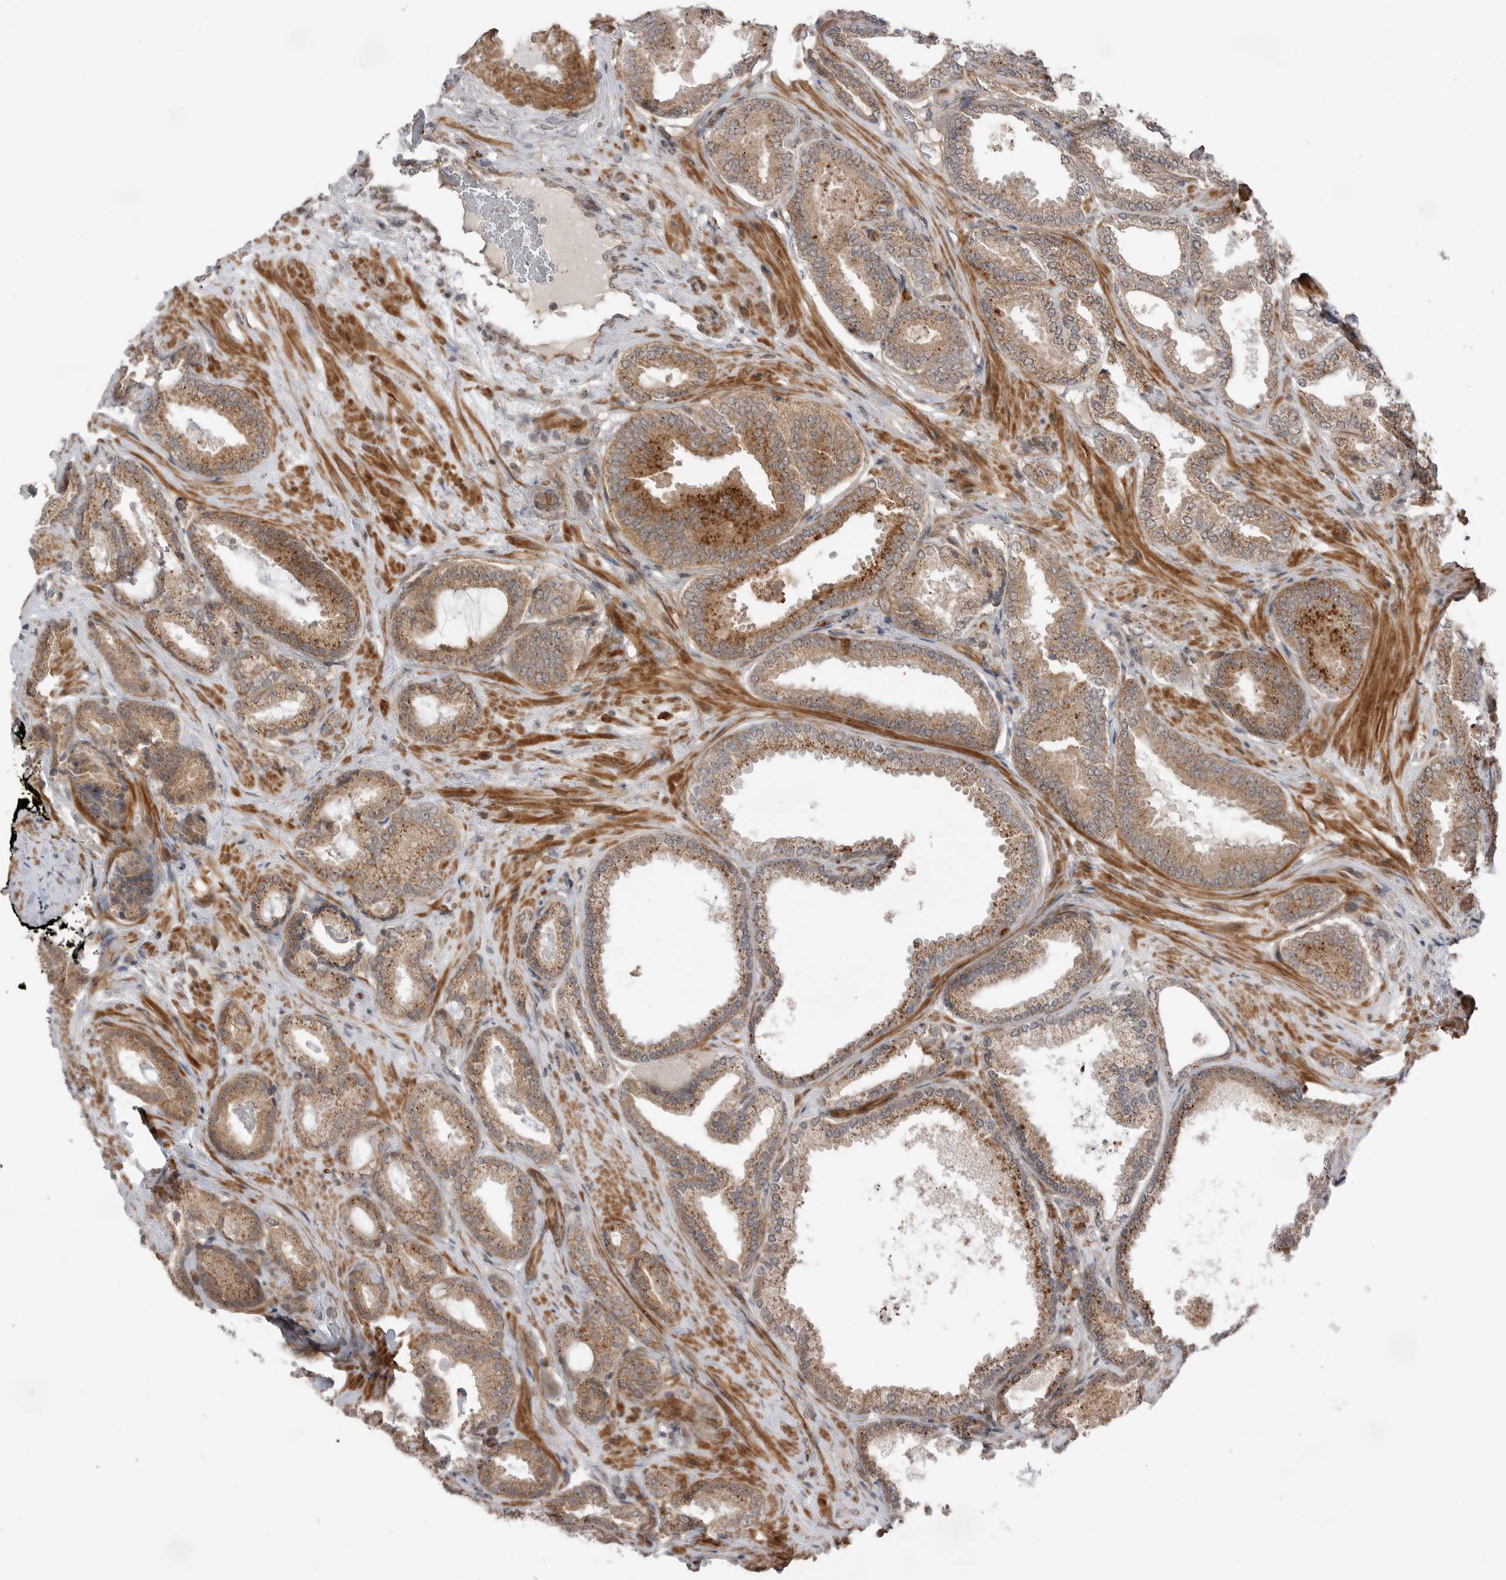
{"staining": {"intensity": "moderate", "quantity": ">75%", "location": "cytoplasmic/membranous"}, "tissue": "prostate cancer", "cell_type": "Tumor cells", "image_type": "cancer", "snomed": [{"axis": "morphology", "description": "Adenocarcinoma, Low grade"}, {"axis": "topography", "description": "Prostate"}], "caption": "Moderate cytoplasmic/membranous staining for a protein is seen in approximately >75% of tumor cells of prostate low-grade adenocarcinoma using immunohistochemistry.", "gene": "PEAK1", "patient": {"sex": "male", "age": 71}}